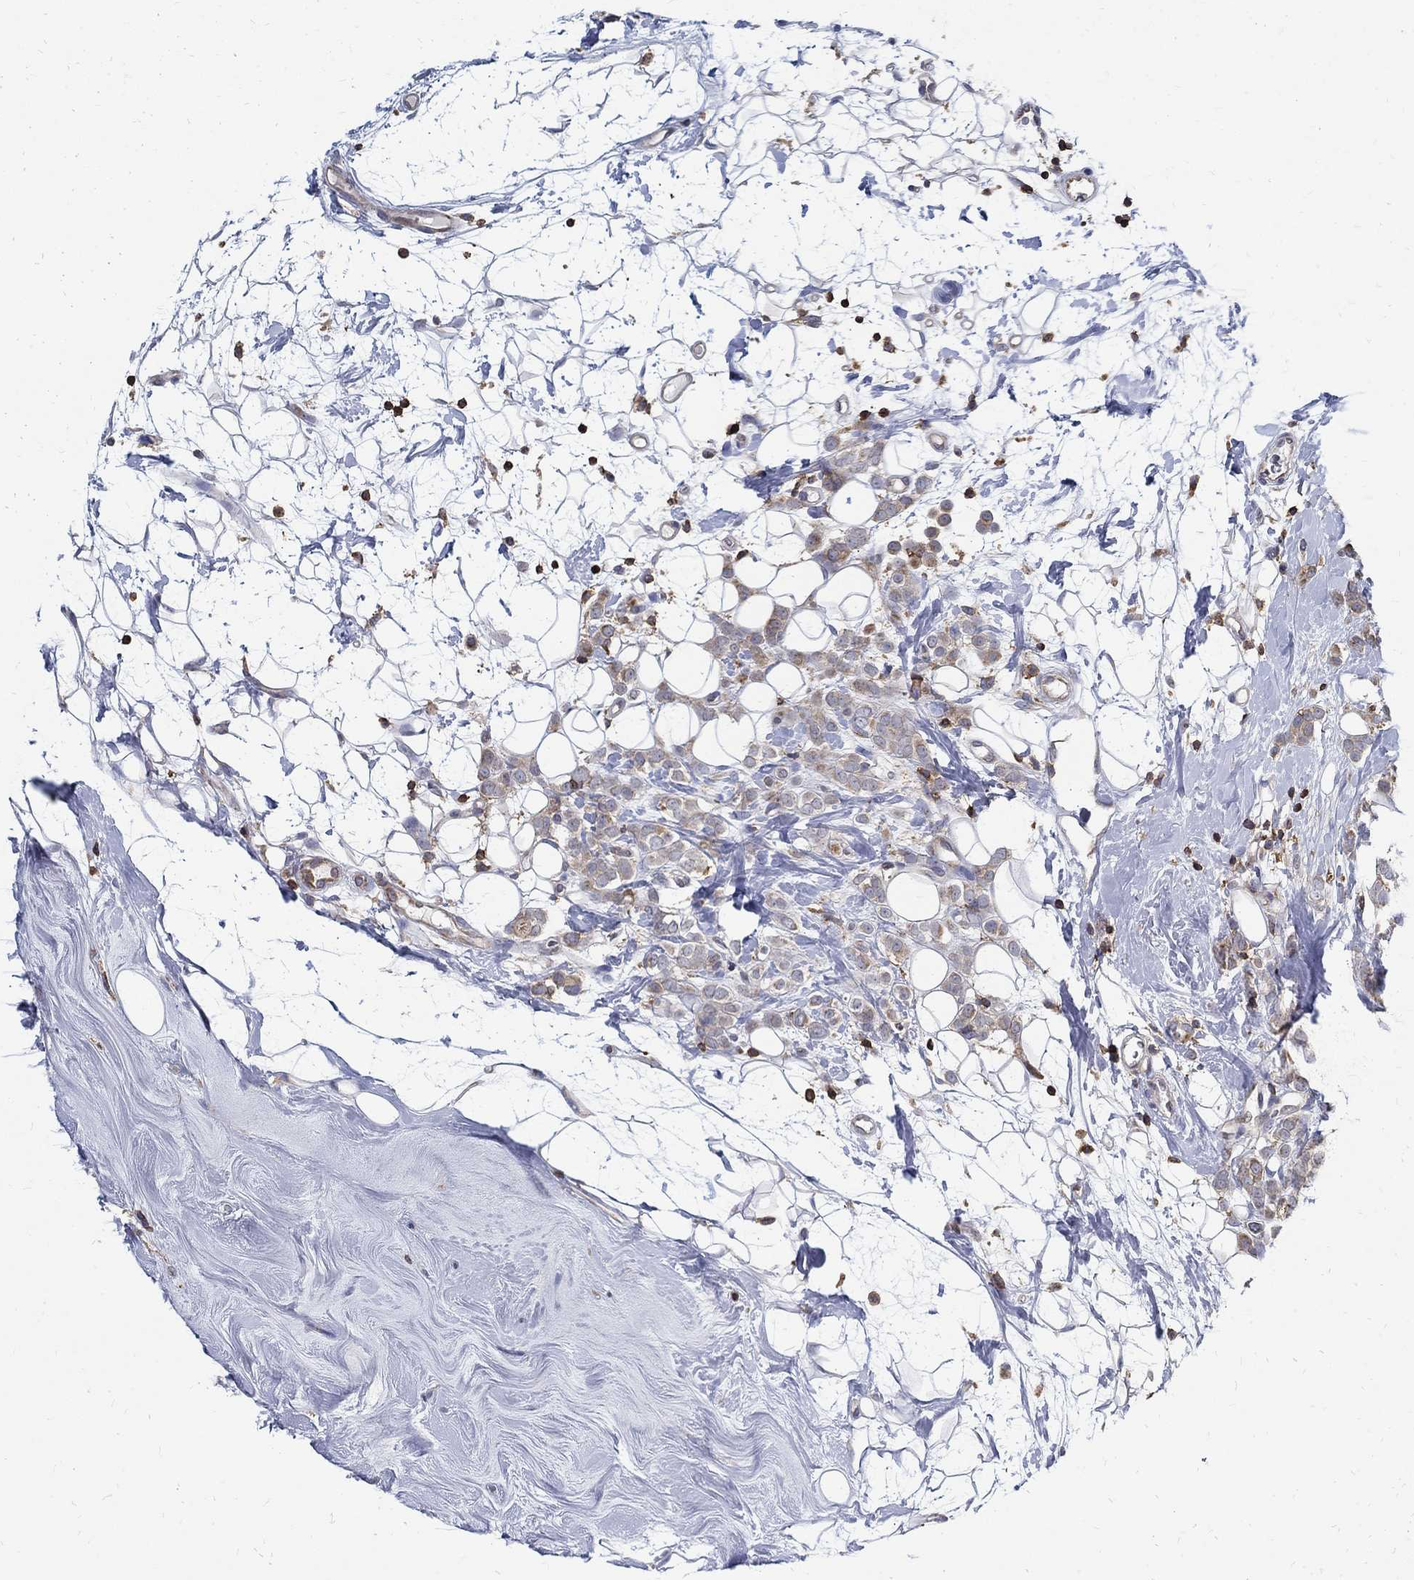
{"staining": {"intensity": "weak", "quantity": "25%-75%", "location": "cytoplasmic/membranous"}, "tissue": "breast cancer", "cell_type": "Tumor cells", "image_type": "cancer", "snomed": [{"axis": "morphology", "description": "Lobular carcinoma"}, {"axis": "topography", "description": "Breast"}], "caption": "IHC histopathology image of neoplastic tissue: human breast cancer stained using immunohistochemistry (IHC) reveals low levels of weak protein expression localized specifically in the cytoplasmic/membranous of tumor cells, appearing as a cytoplasmic/membranous brown color.", "gene": "AGAP2", "patient": {"sex": "female", "age": 49}}